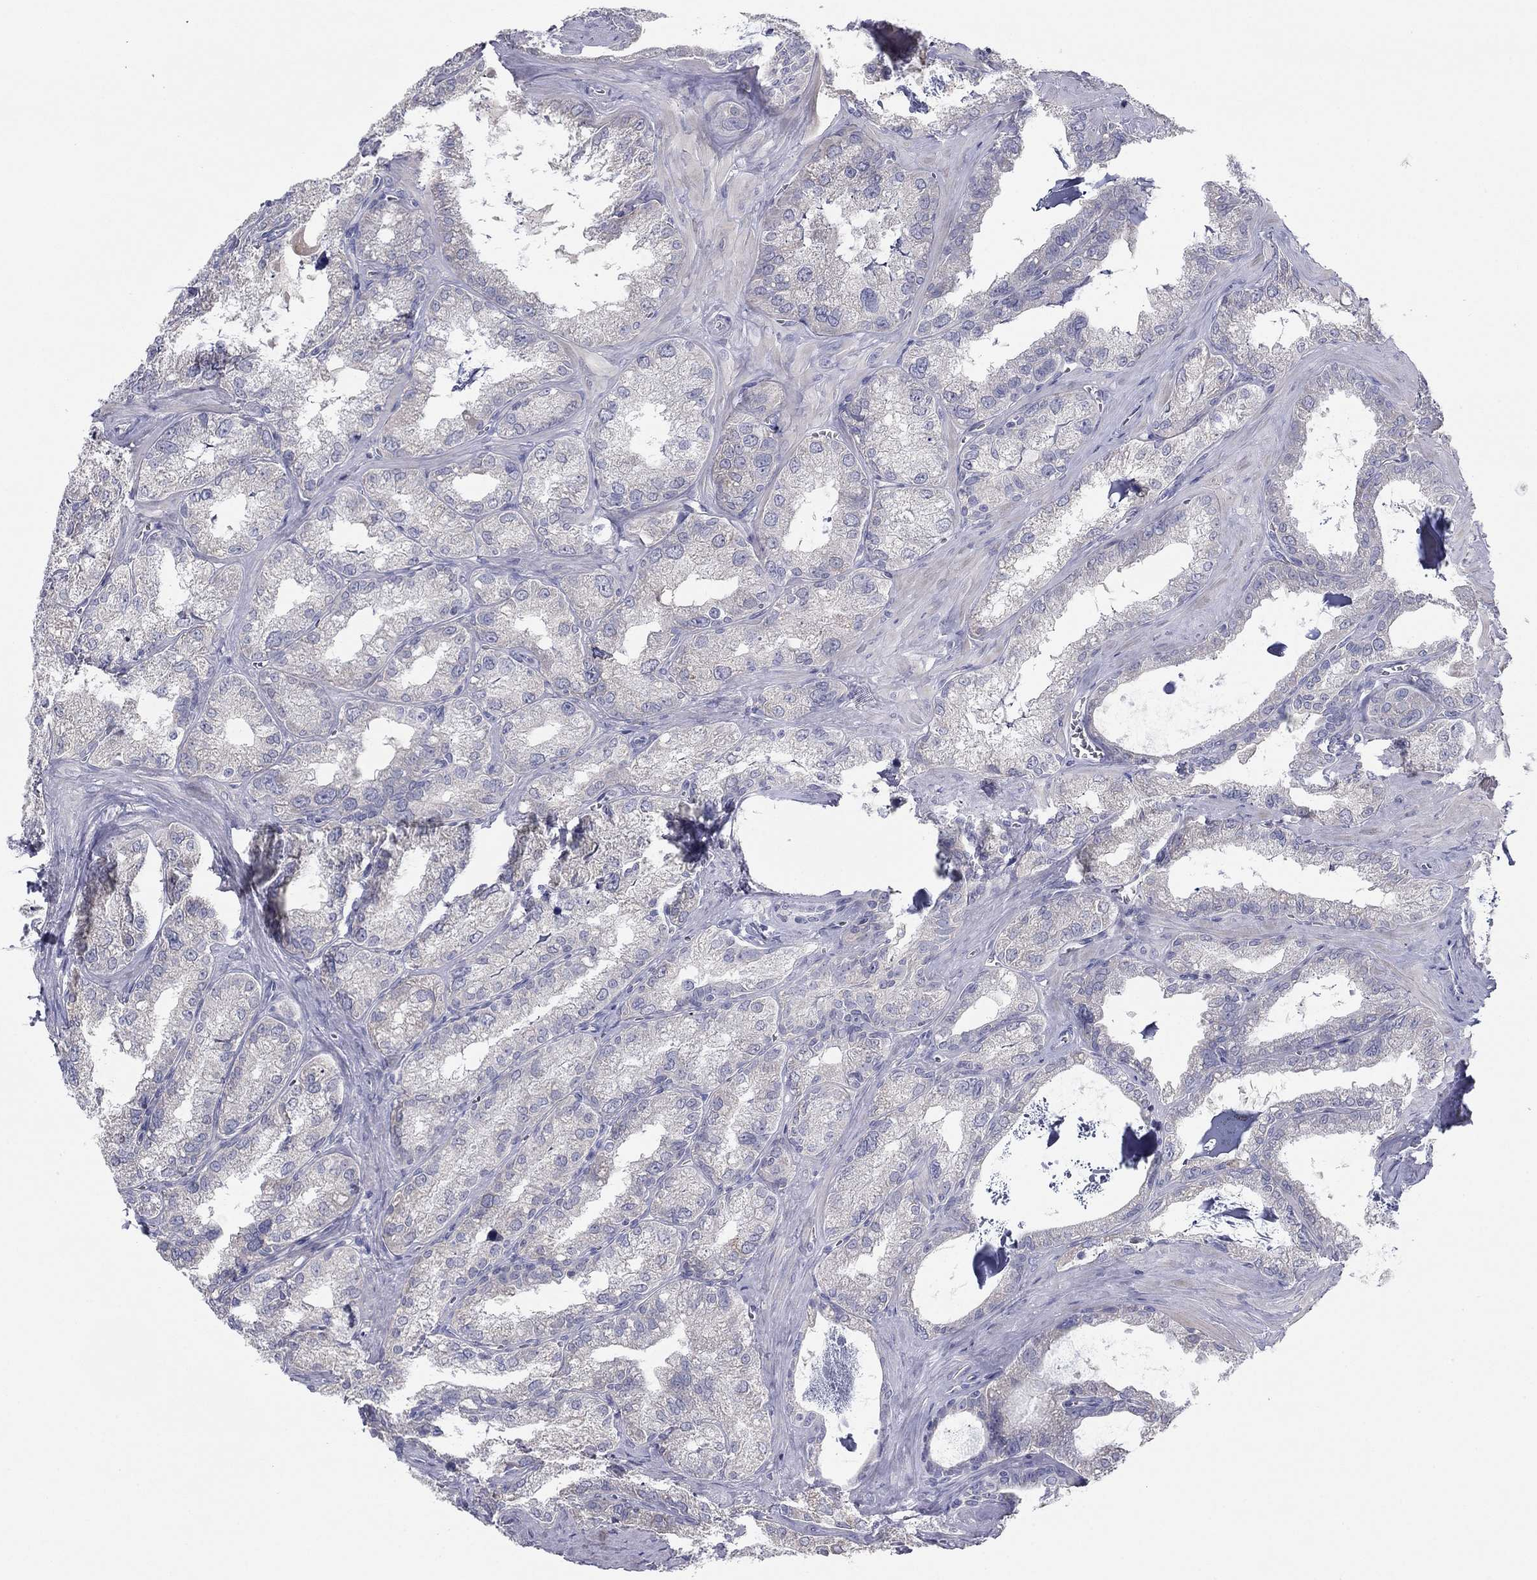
{"staining": {"intensity": "negative", "quantity": "none", "location": "none"}, "tissue": "seminal vesicle", "cell_type": "Glandular cells", "image_type": "normal", "snomed": [{"axis": "morphology", "description": "Normal tissue, NOS"}, {"axis": "topography", "description": "Seminal veicle"}], "caption": "Immunohistochemical staining of normal human seminal vesicle reveals no significant expression in glandular cells. Nuclei are stained in blue.", "gene": "GRK7", "patient": {"sex": "male", "age": 57}}